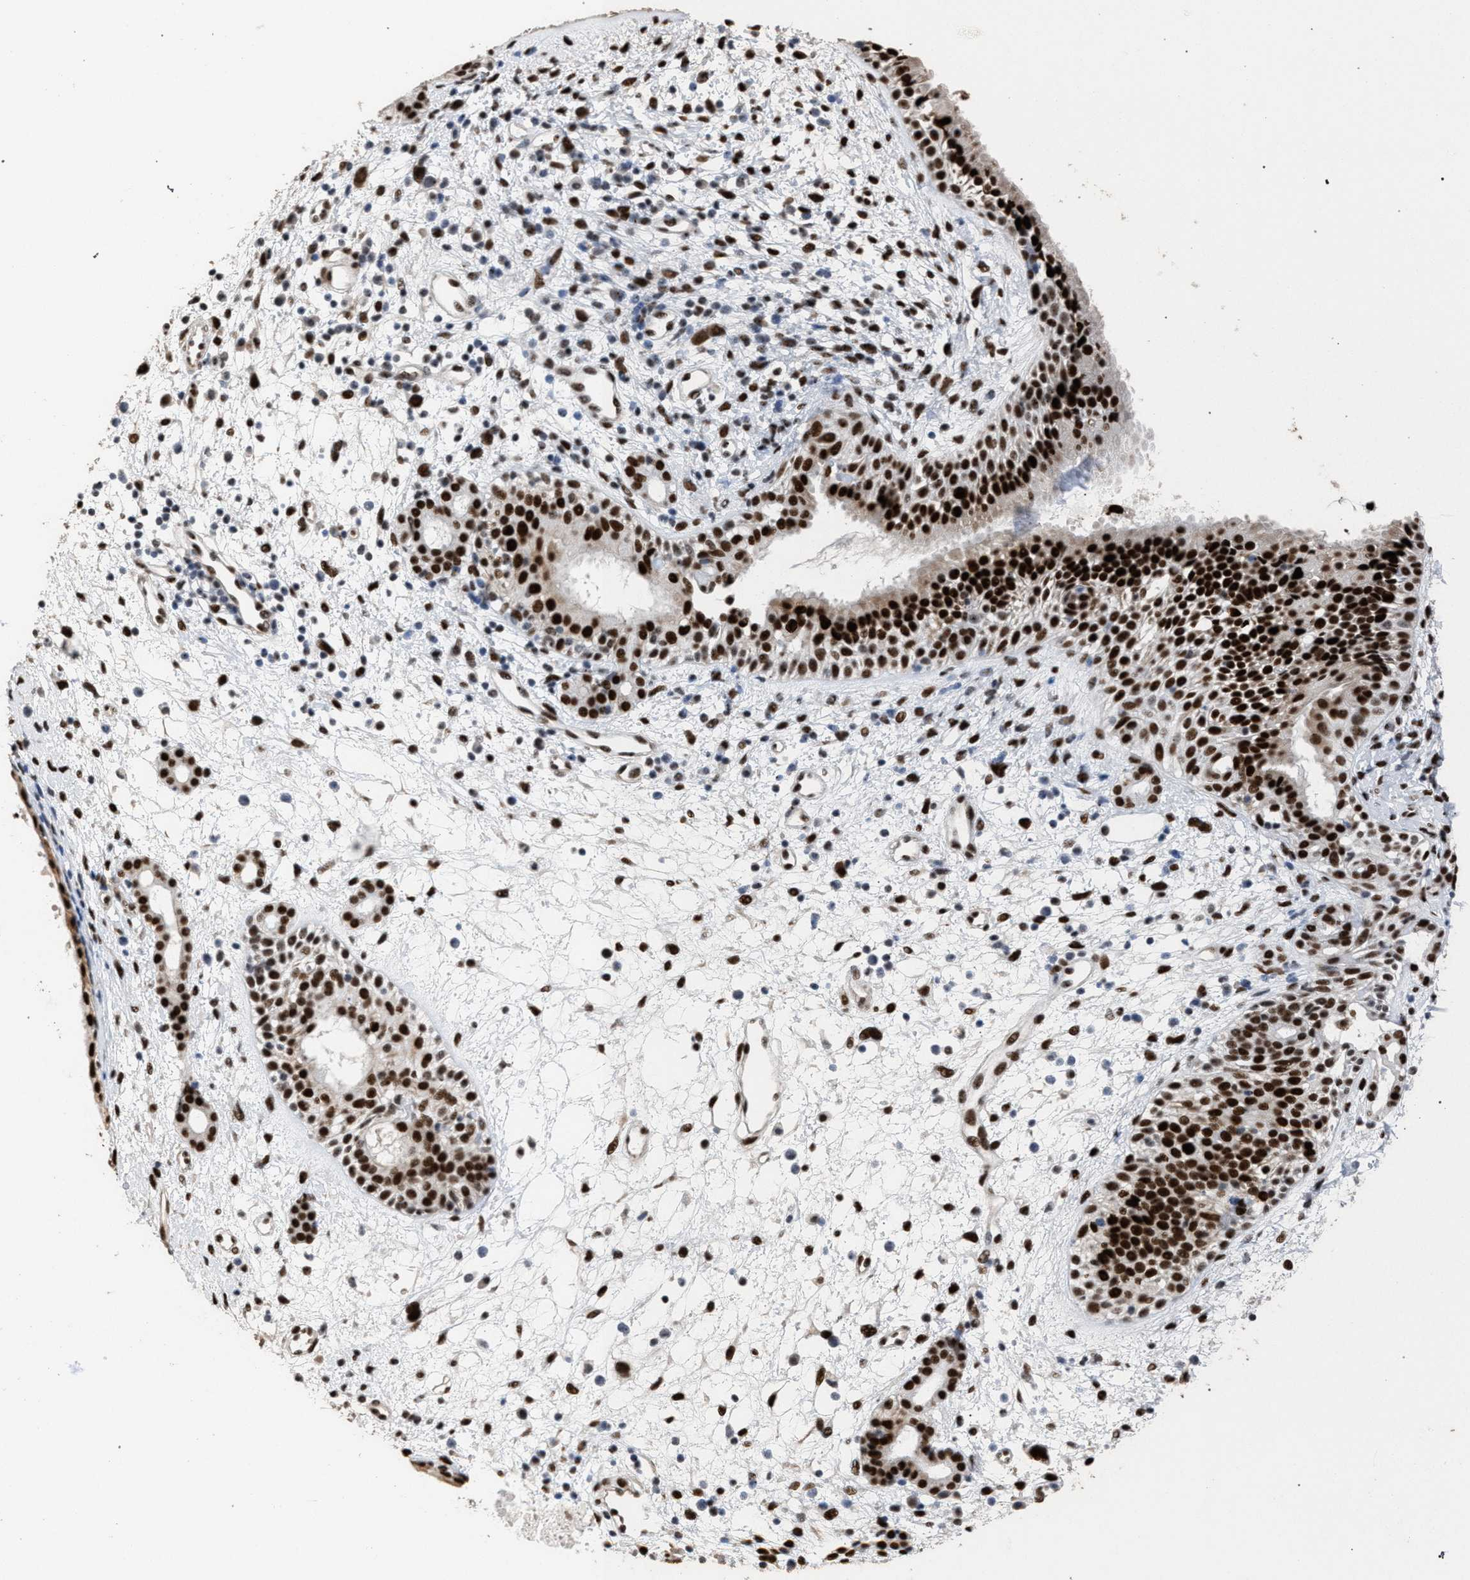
{"staining": {"intensity": "strong", "quantity": ">75%", "location": "nuclear"}, "tissue": "nasopharynx", "cell_type": "Respiratory epithelial cells", "image_type": "normal", "snomed": [{"axis": "morphology", "description": "Normal tissue, NOS"}, {"axis": "topography", "description": "Nasopharynx"}], "caption": "Human nasopharynx stained for a protein (brown) exhibits strong nuclear positive staining in approximately >75% of respiratory epithelial cells.", "gene": "TP53BP1", "patient": {"sex": "male", "age": 22}}